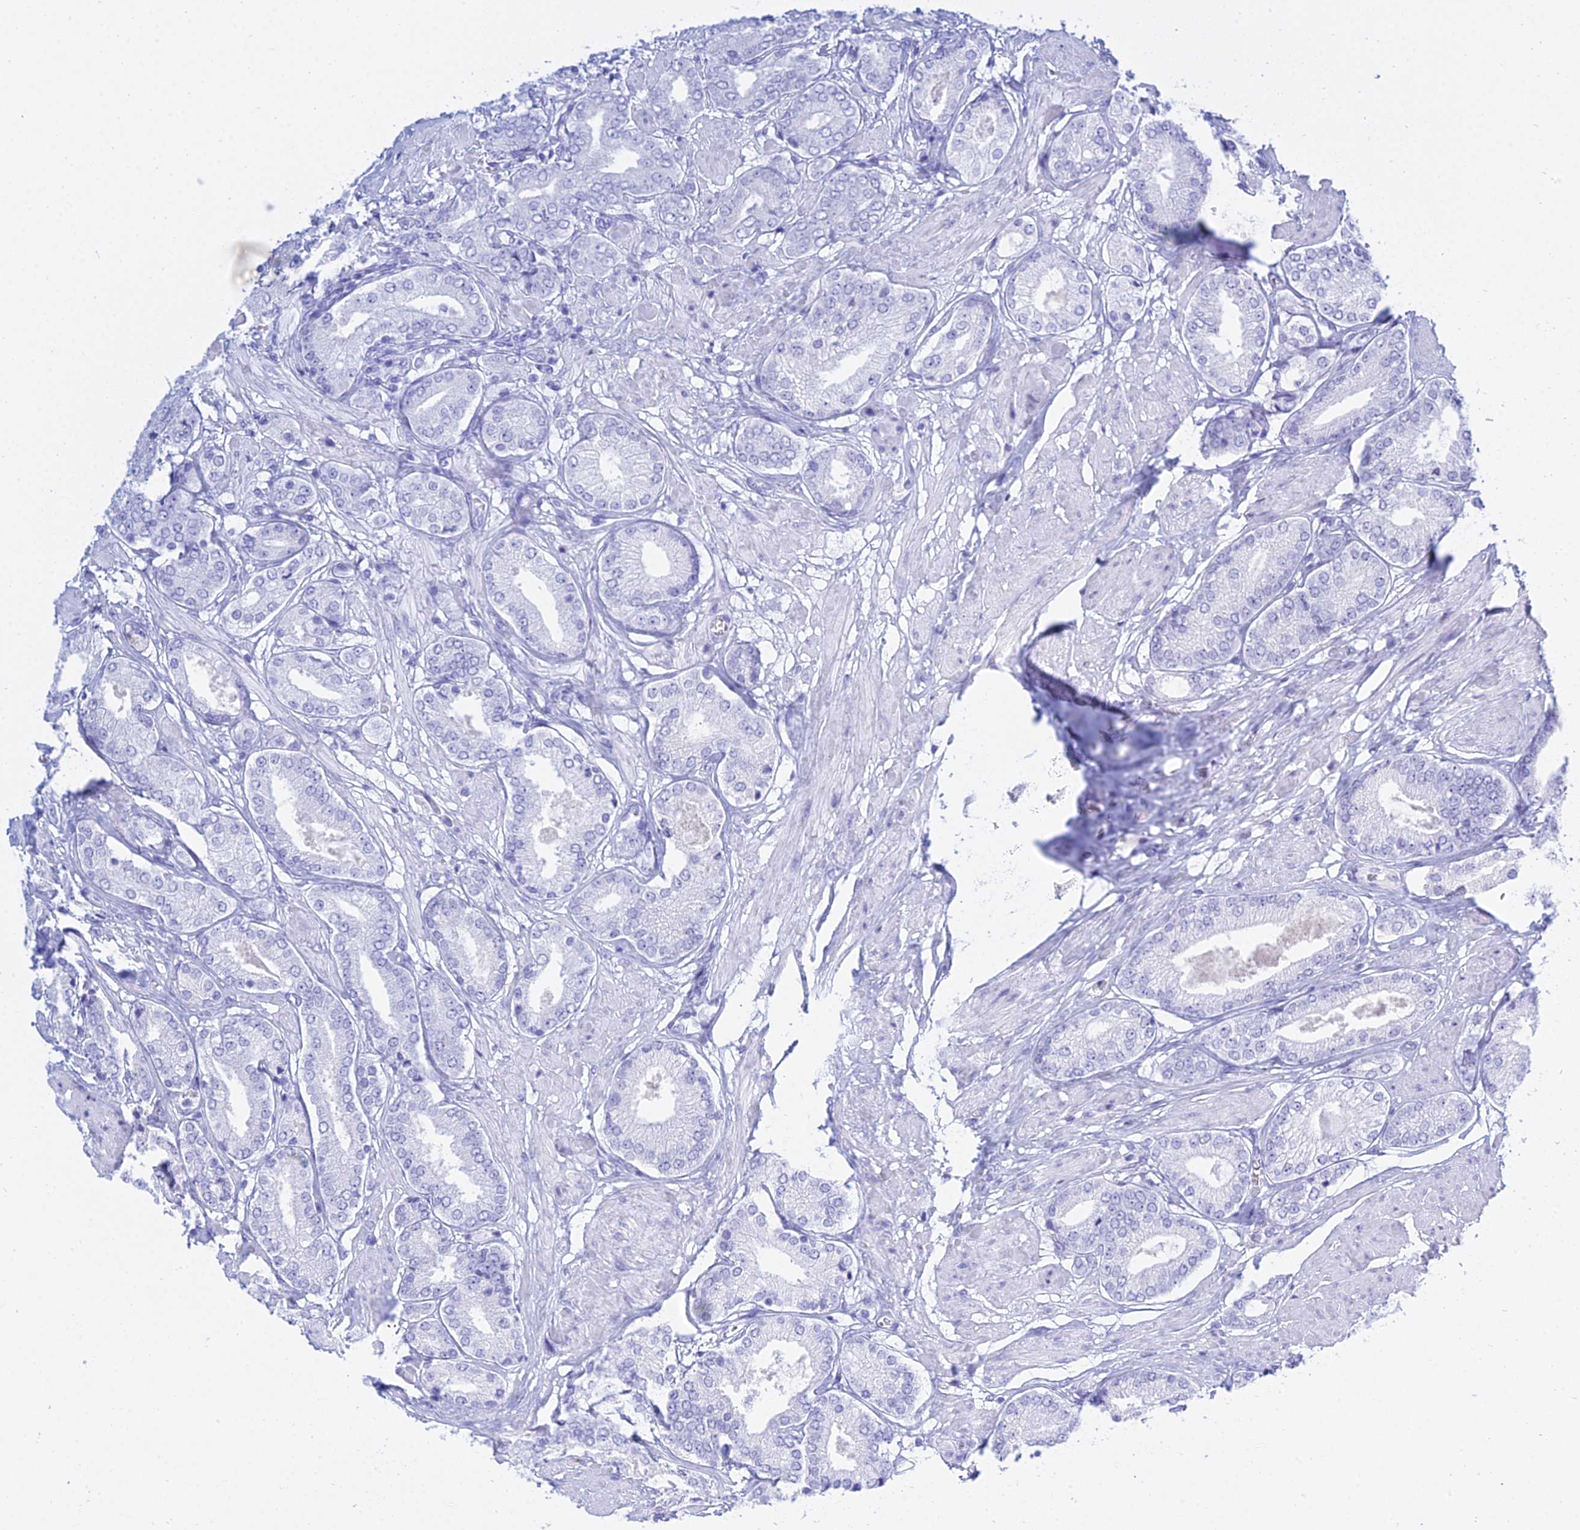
{"staining": {"intensity": "negative", "quantity": "none", "location": "none"}, "tissue": "prostate cancer", "cell_type": "Tumor cells", "image_type": "cancer", "snomed": [{"axis": "morphology", "description": "Adenocarcinoma, High grade"}, {"axis": "topography", "description": "Prostate and seminal vesicle, NOS"}], "caption": "Immunohistochemistry (IHC) of prostate cancer shows no expression in tumor cells.", "gene": "PATE4", "patient": {"sex": "male", "age": 64}}